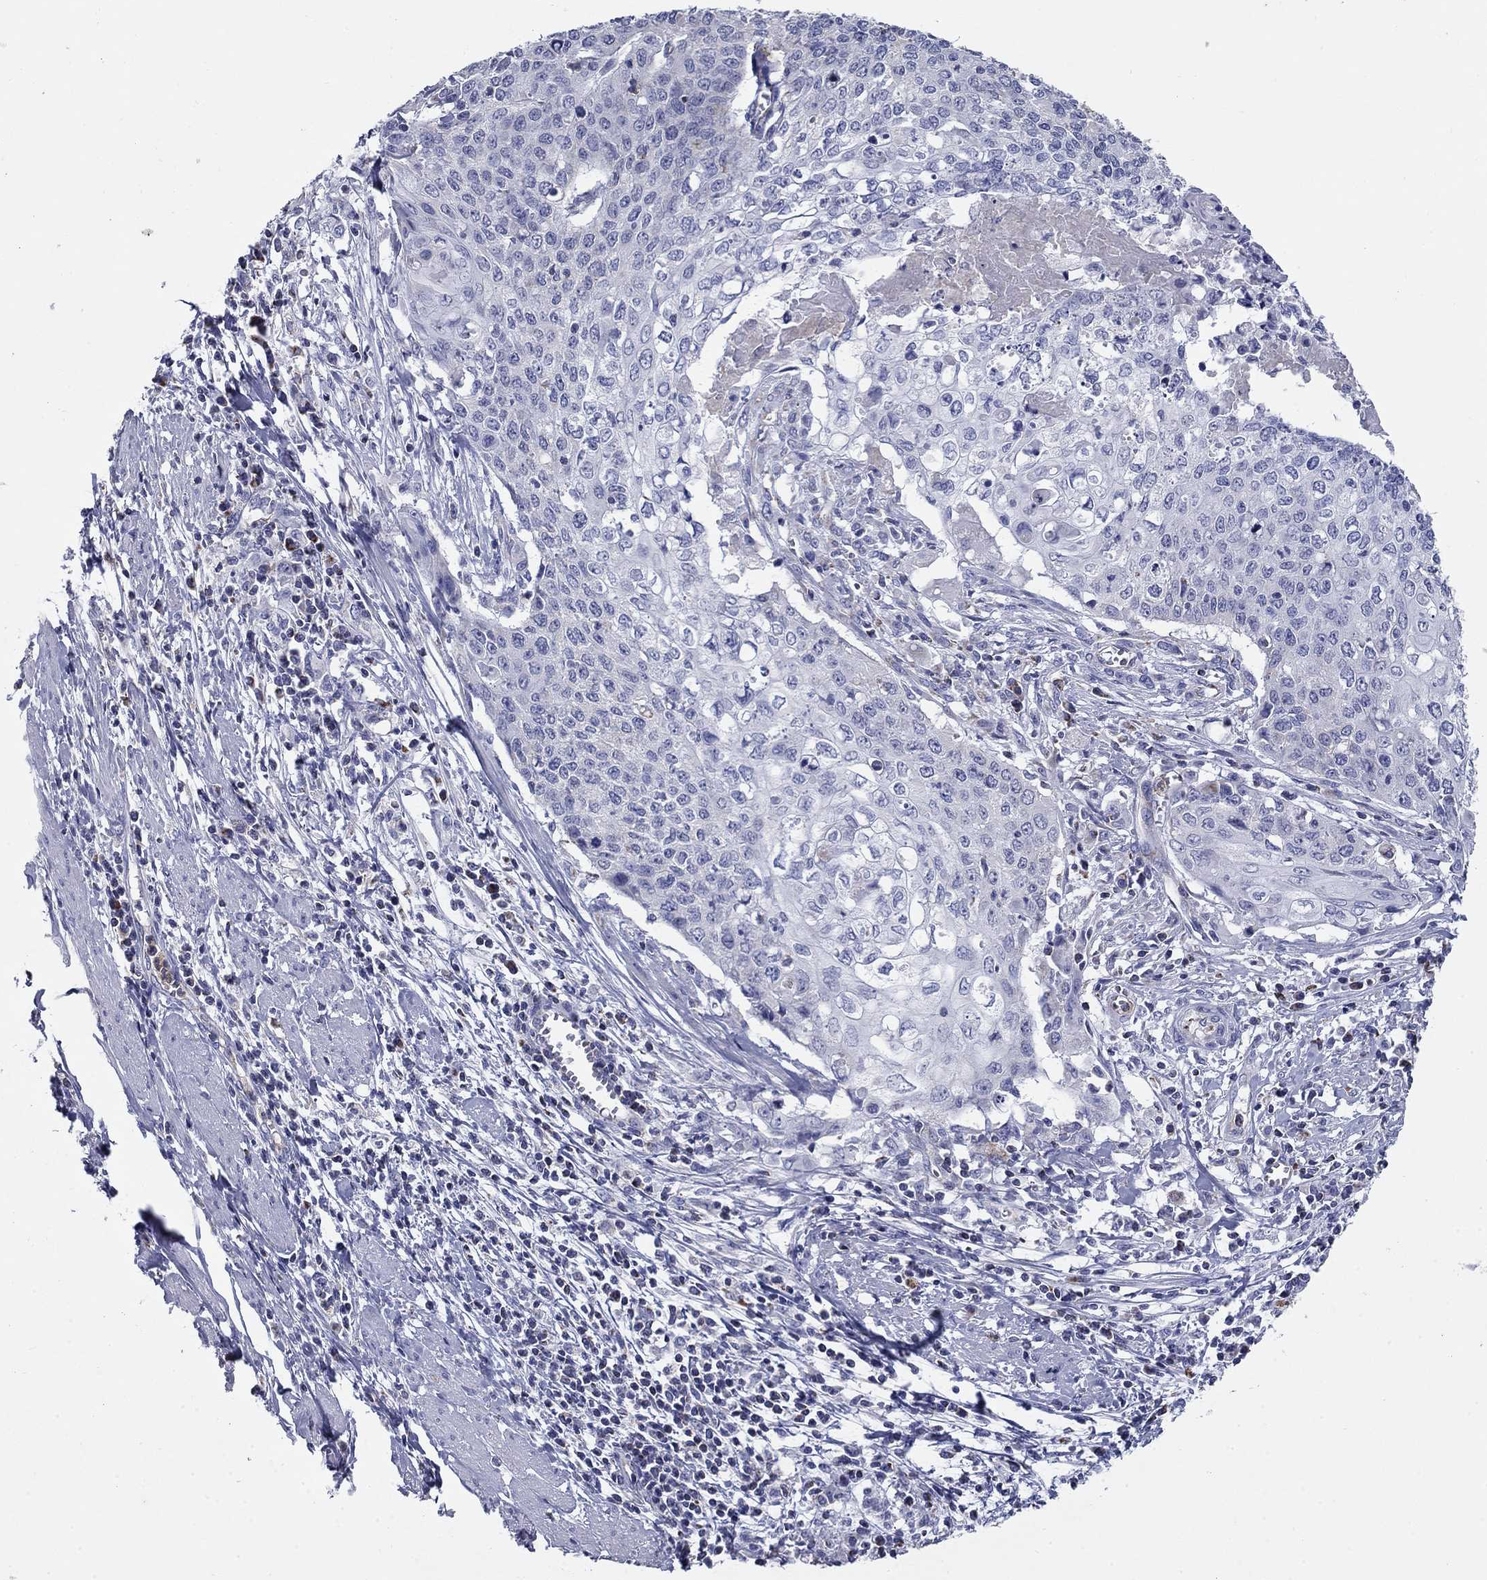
{"staining": {"intensity": "negative", "quantity": "none", "location": "none"}, "tissue": "cervical cancer", "cell_type": "Tumor cells", "image_type": "cancer", "snomed": [{"axis": "morphology", "description": "Squamous cell carcinoma, NOS"}, {"axis": "topography", "description": "Cervix"}], "caption": "Cervical cancer (squamous cell carcinoma) stained for a protein using immunohistochemistry shows no staining tumor cells.", "gene": "NDUFA4L2", "patient": {"sex": "female", "age": 39}}